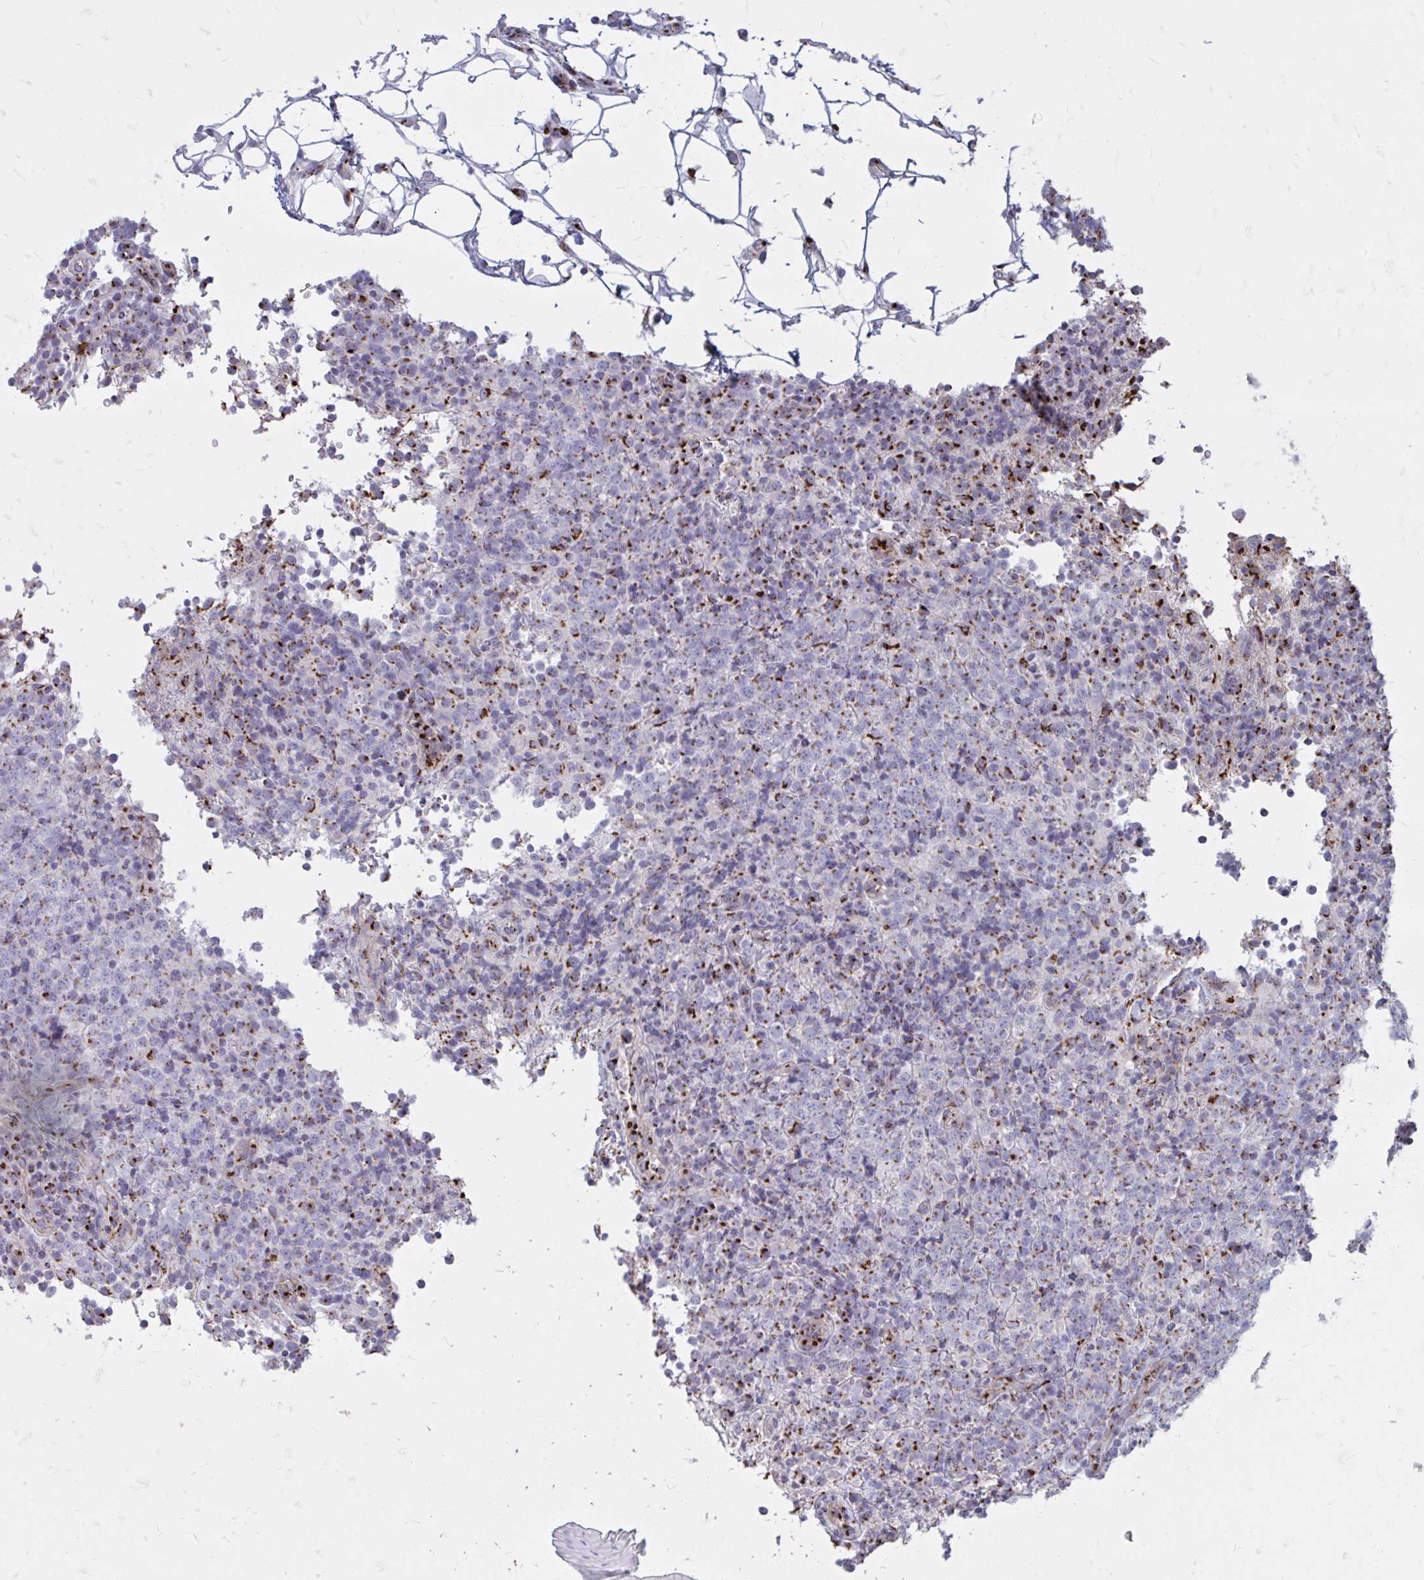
{"staining": {"intensity": "moderate", "quantity": "25%-75%", "location": "cytoplasmic/membranous"}, "tissue": "lymphoma", "cell_type": "Tumor cells", "image_type": "cancer", "snomed": [{"axis": "morphology", "description": "Malignant lymphoma, non-Hodgkin's type, High grade"}, {"axis": "topography", "description": "Lymph node"}], "caption": "Protein staining of high-grade malignant lymphoma, non-Hodgkin's type tissue shows moderate cytoplasmic/membranous positivity in approximately 25%-75% of tumor cells.", "gene": "RAB6B", "patient": {"sex": "male", "age": 54}}